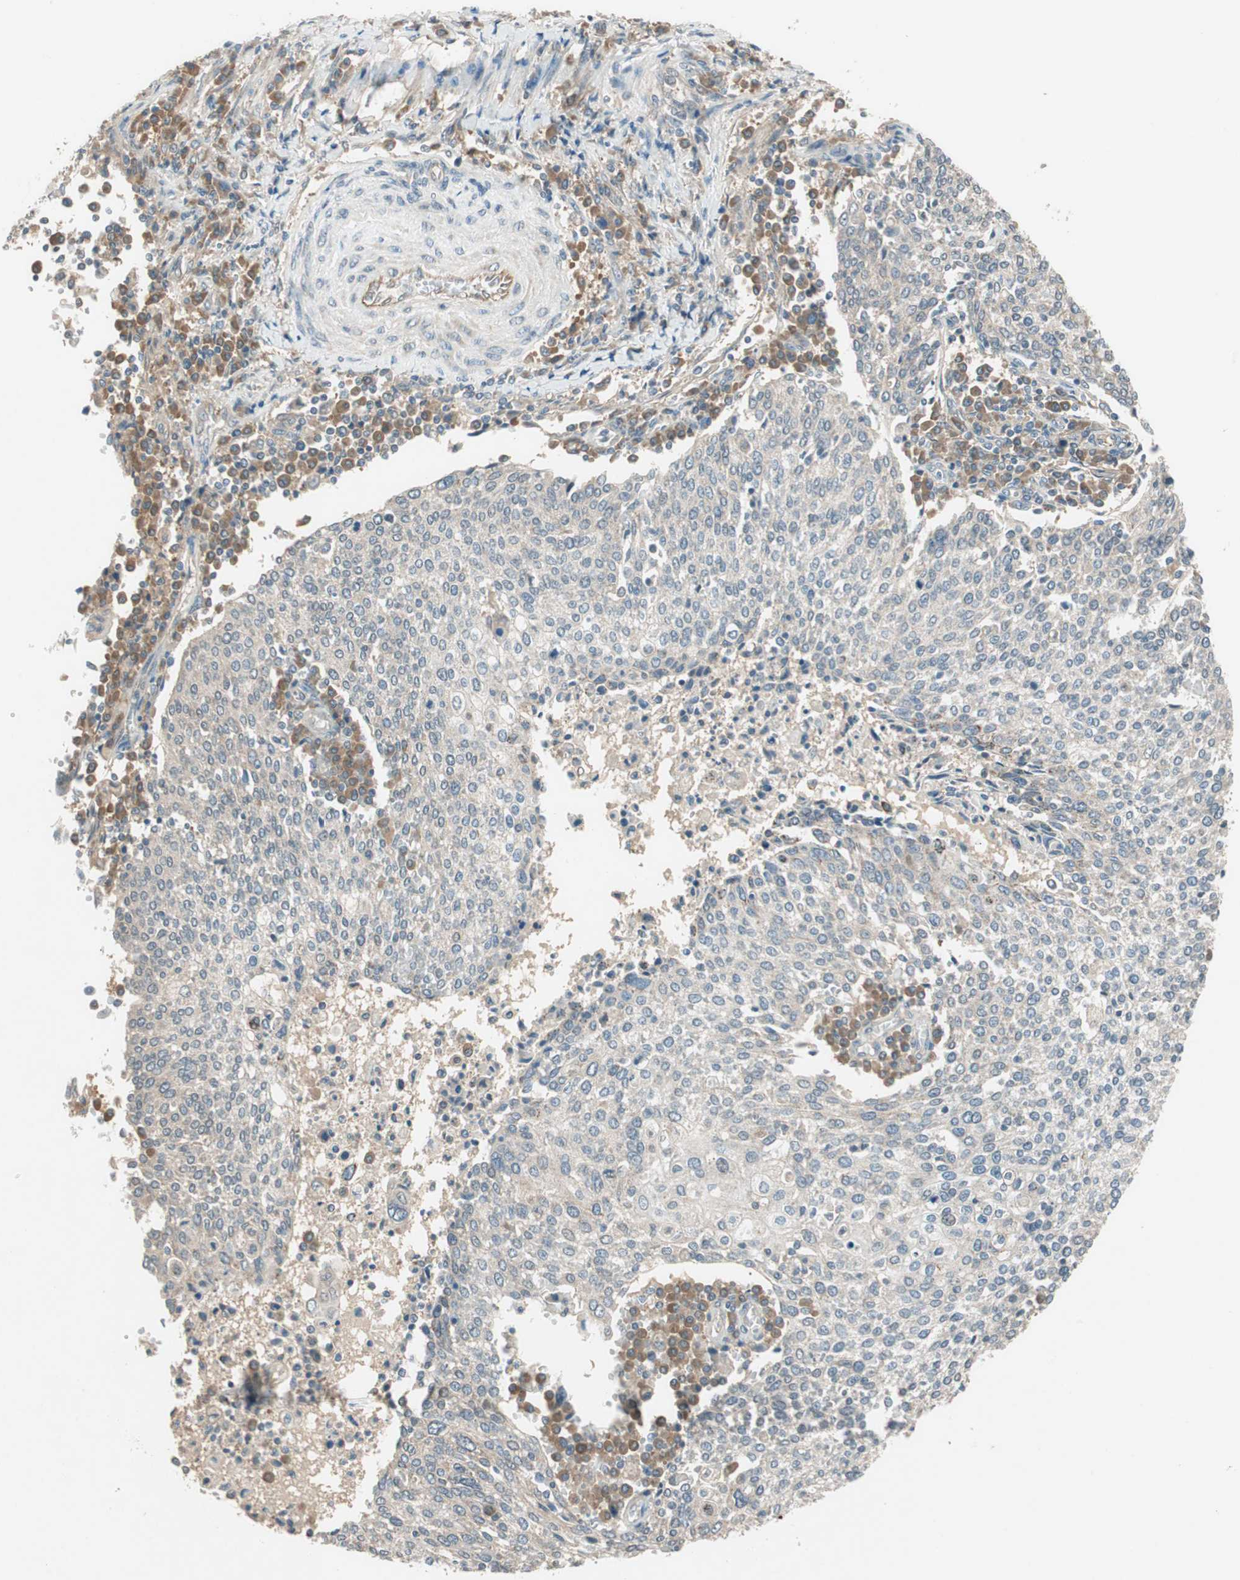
{"staining": {"intensity": "weak", "quantity": "25%-75%", "location": "cytoplasmic/membranous"}, "tissue": "cervical cancer", "cell_type": "Tumor cells", "image_type": "cancer", "snomed": [{"axis": "morphology", "description": "Squamous cell carcinoma, NOS"}, {"axis": "topography", "description": "Cervix"}], "caption": "High-magnification brightfield microscopy of squamous cell carcinoma (cervical) stained with DAB (3,3'-diaminobenzidine) (brown) and counterstained with hematoxylin (blue). tumor cells exhibit weak cytoplasmic/membranous expression is identified in approximately25%-75% of cells.", "gene": "NCLN", "patient": {"sex": "female", "age": 40}}